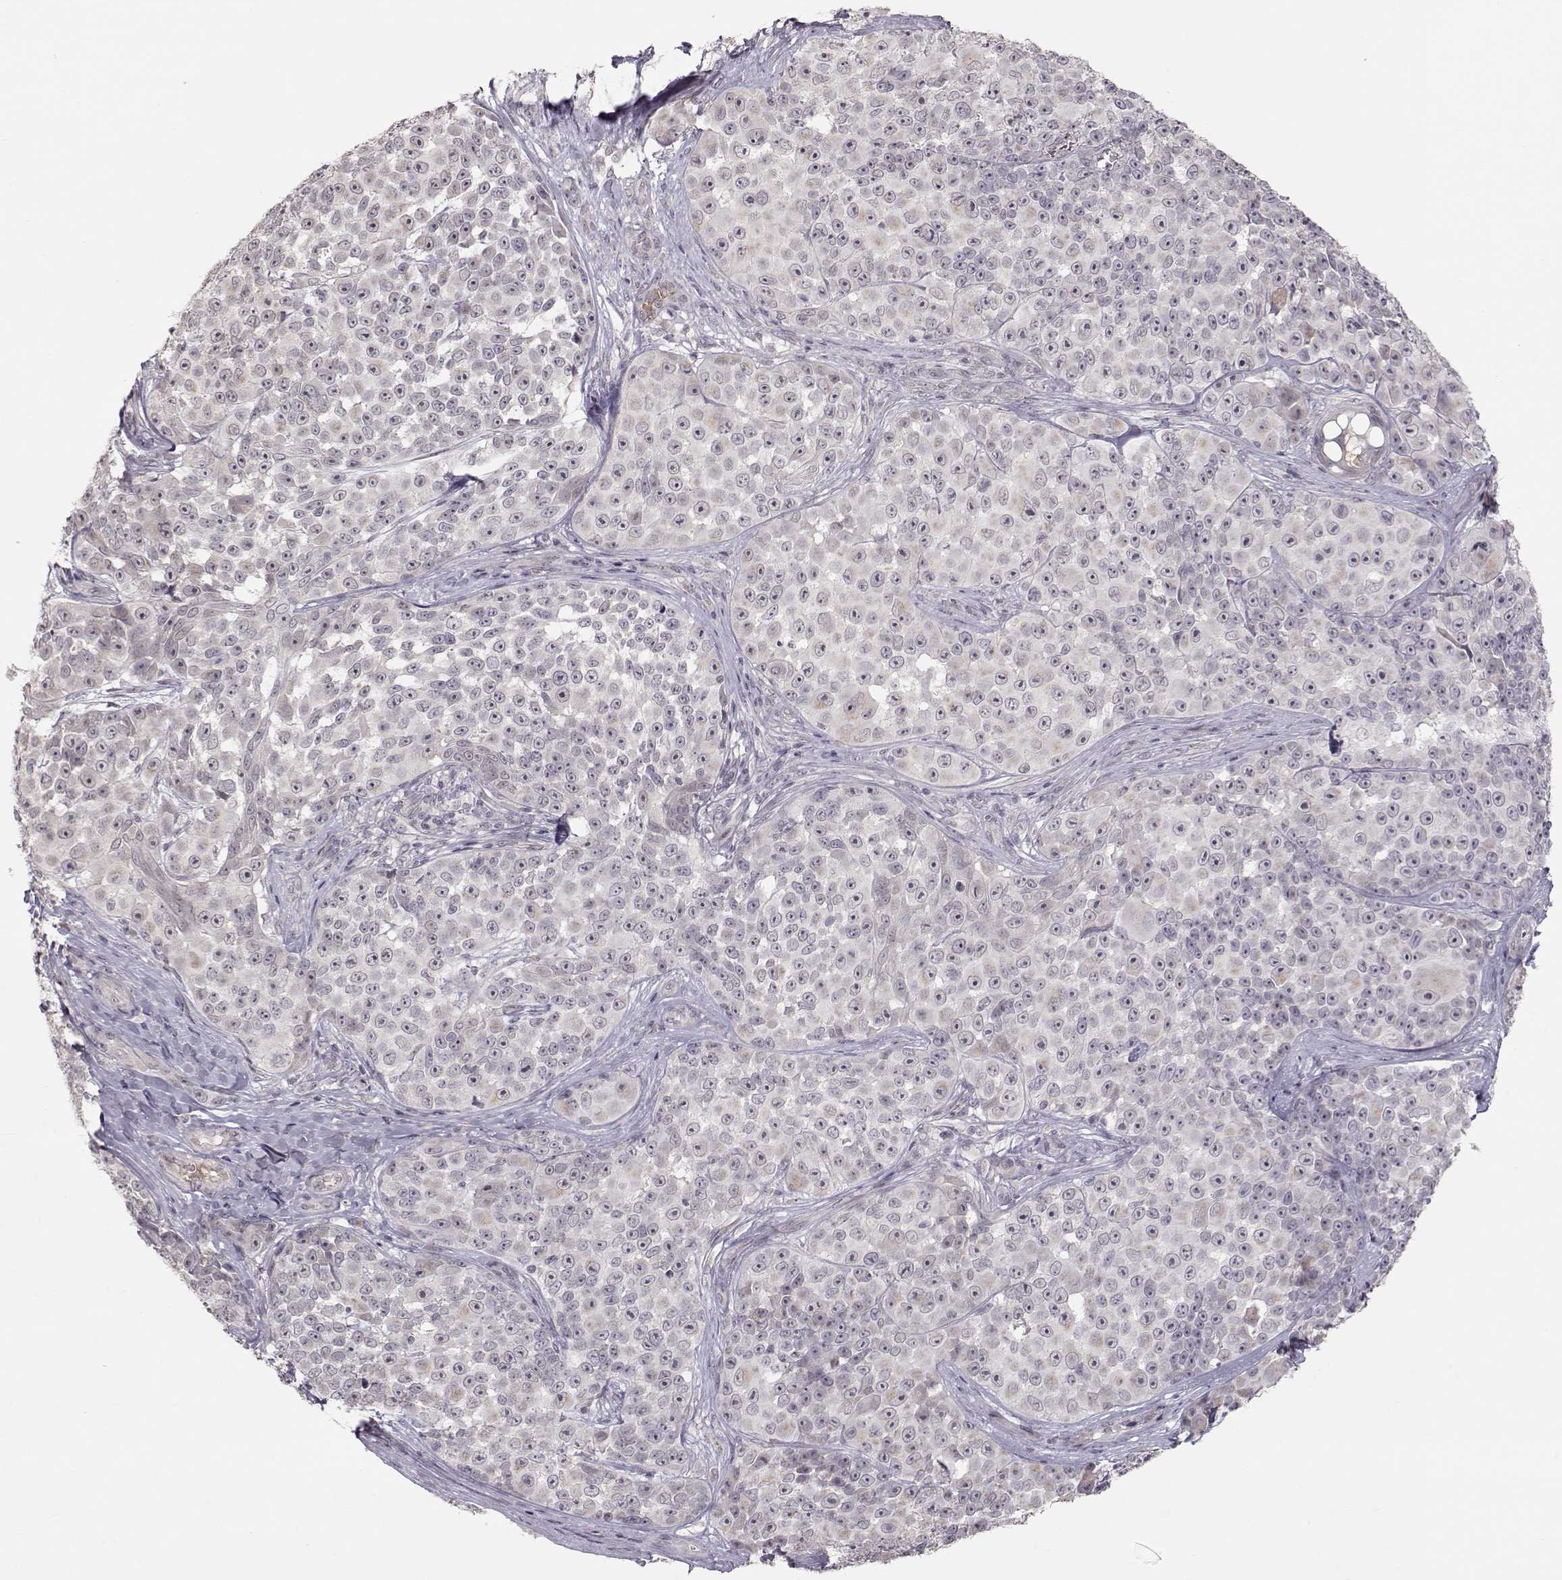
{"staining": {"intensity": "negative", "quantity": "none", "location": "none"}, "tissue": "melanoma", "cell_type": "Tumor cells", "image_type": "cancer", "snomed": [{"axis": "morphology", "description": "Malignant melanoma, NOS"}, {"axis": "topography", "description": "Skin"}], "caption": "High power microscopy micrograph of an IHC micrograph of malignant melanoma, revealing no significant positivity in tumor cells. (DAB (3,3'-diaminobenzidine) immunohistochemistry with hematoxylin counter stain).", "gene": "PNMT", "patient": {"sex": "female", "age": 88}}